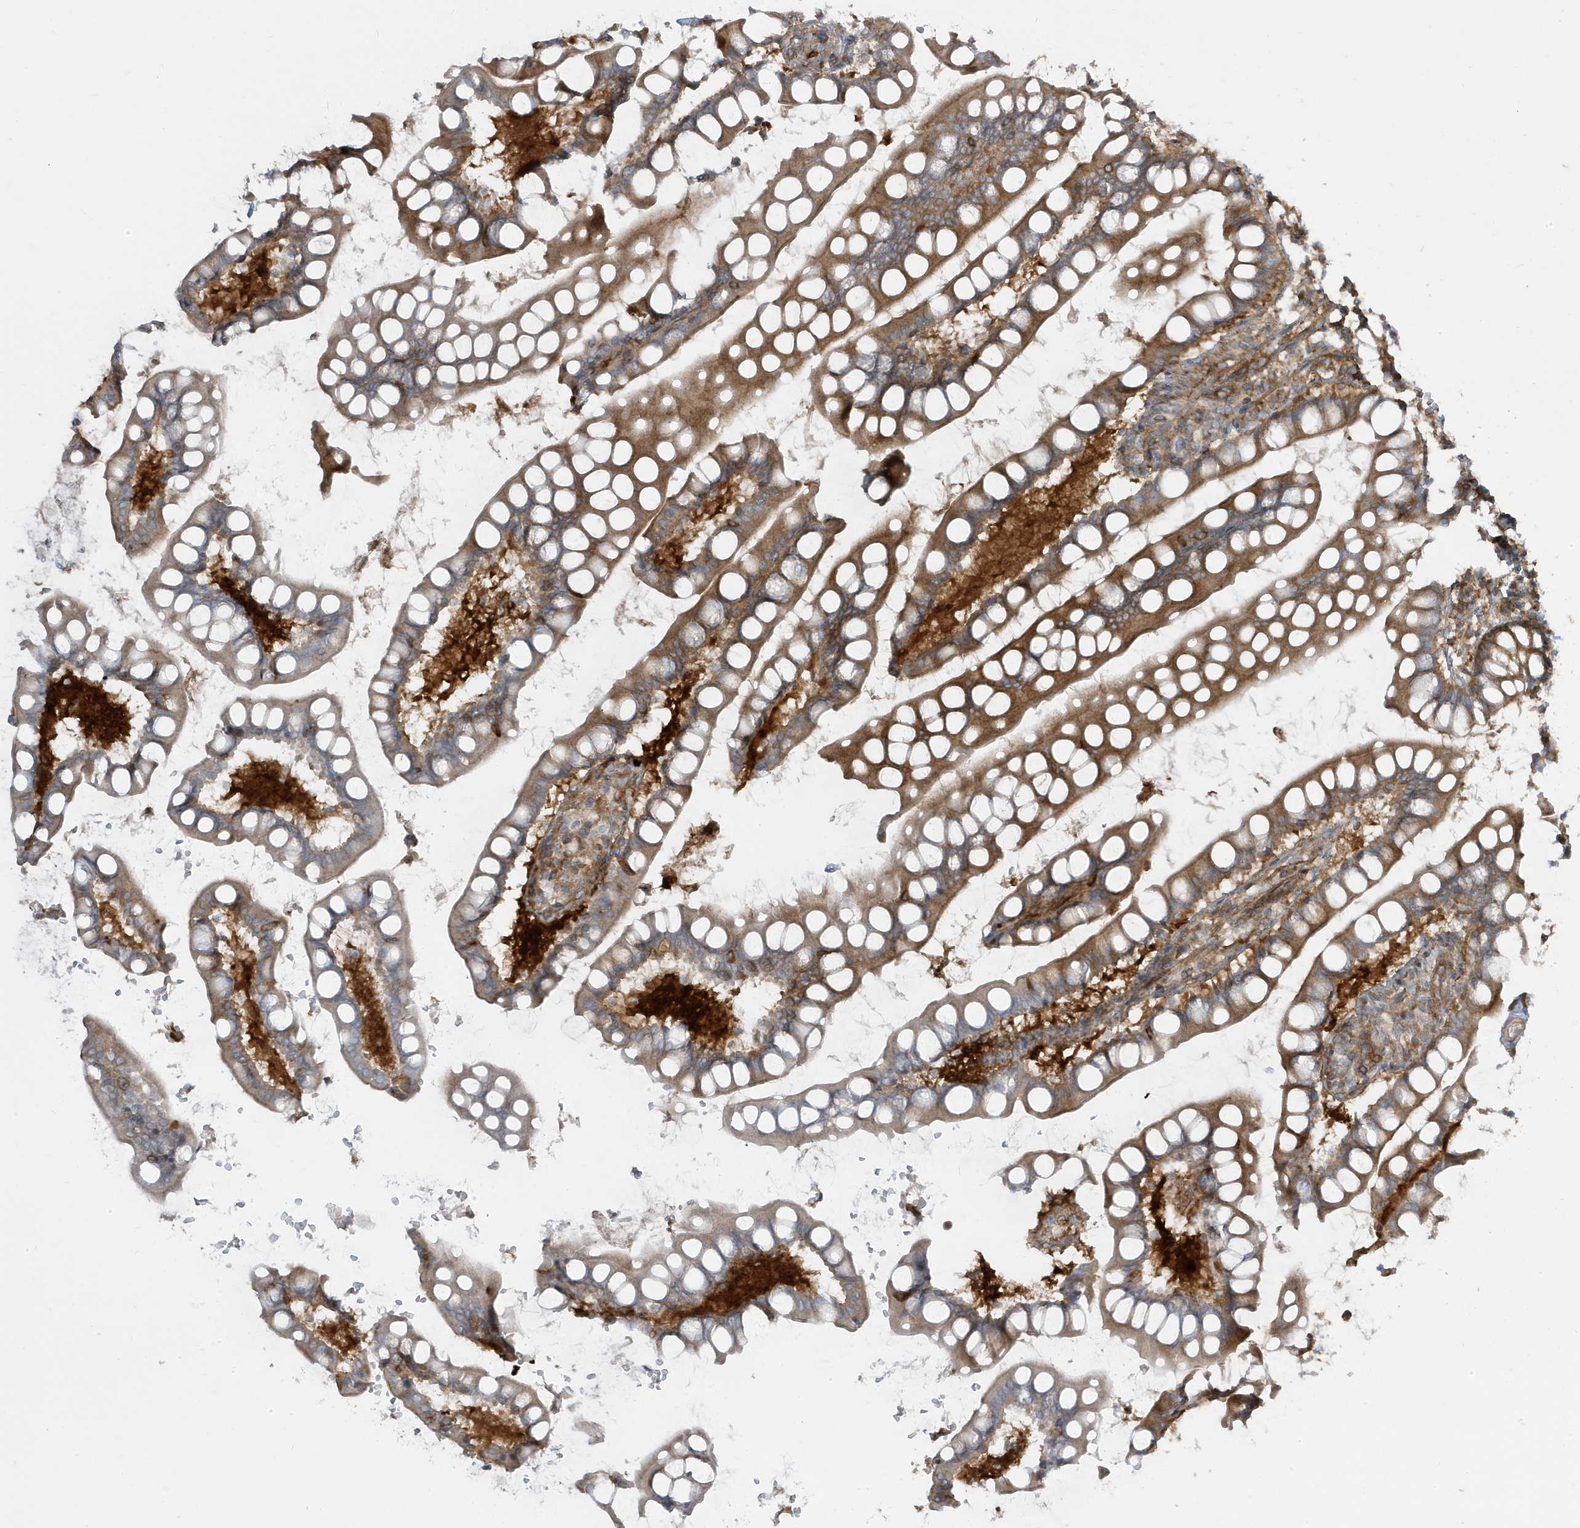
{"staining": {"intensity": "moderate", "quantity": ">75%", "location": "cytoplasmic/membranous"}, "tissue": "small intestine", "cell_type": "Glandular cells", "image_type": "normal", "snomed": [{"axis": "morphology", "description": "Normal tissue, NOS"}, {"axis": "topography", "description": "Small intestine"}], "caption": "Protein analysis of unremarkable small intestine exhibits moderate cytoplasmic/membranous staining in approximately >75% of glandular cells.", "gene": "STAM", "patient": {"sex": "male", "age": 52}}